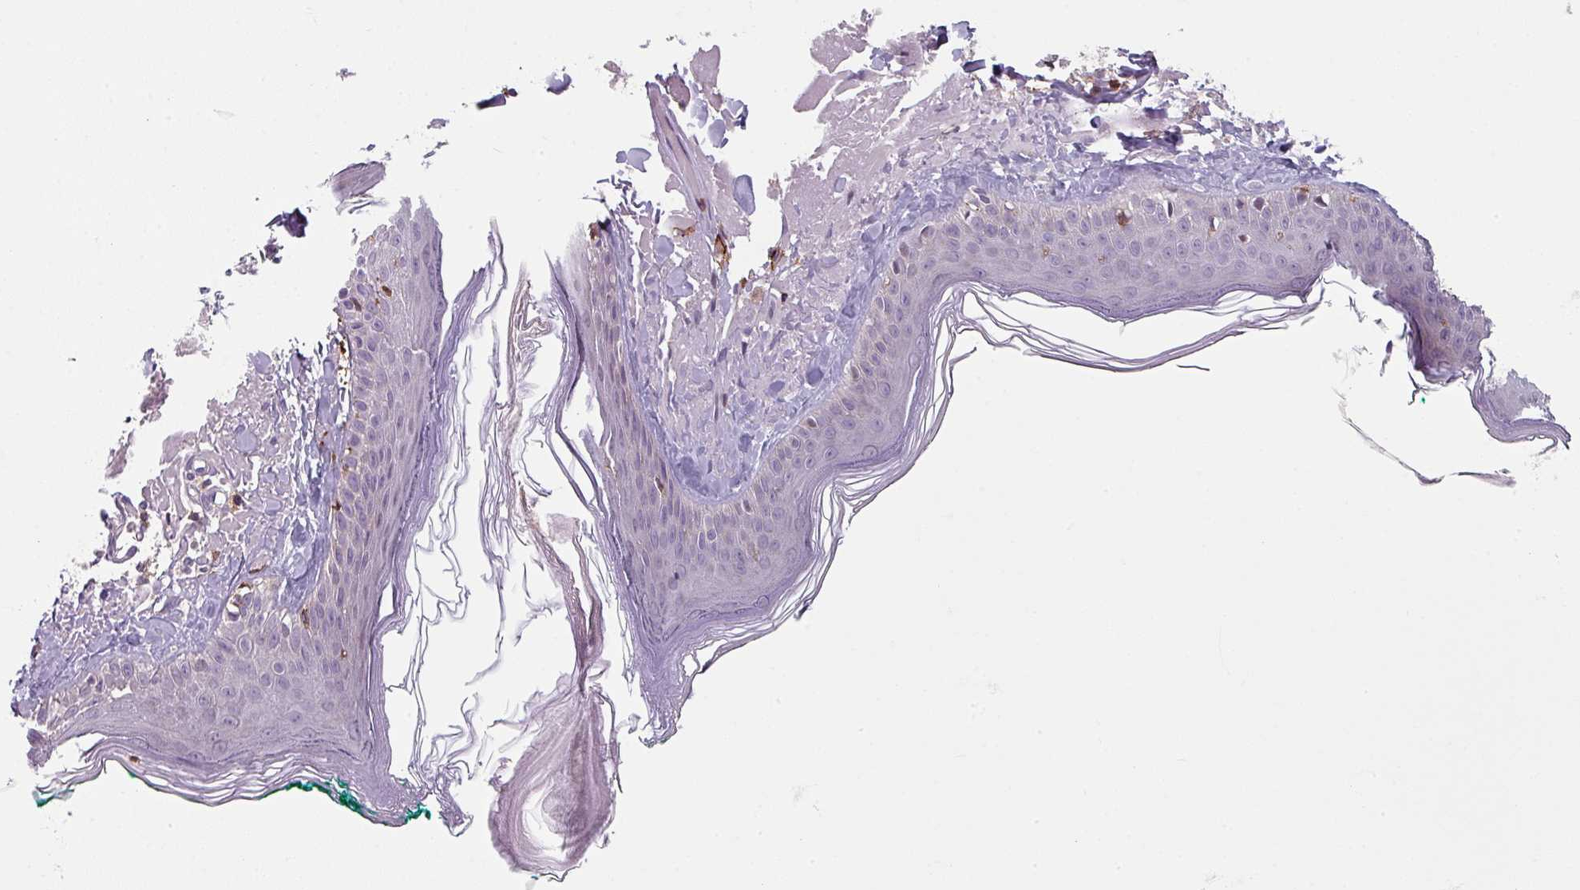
{"staining": {"intensity": "negative", "quantity": "none", "location": "none"}, "tissue": "skin", "cell_type": "Fibroblasts", "image_type": "normal", "snomed": [{"axis": "morphology", "description": "Normal tissue, NOS"}, {"axis": "morphology", "description": "Malignant melanoma, NOS"}, {"axis": "topography", "description": "Skin"}], "caption": "IHC image of unremarkable skin: human skin stained with DAB (3,3'-diaminobenzidine) shows no significant protein expression in fibroblasts. (Stains: DAB (3,3'-diaminobenzidine) immunohistochemistry with hematoxylin counter stain, Microscopy: brightfield microscopy at high magnification).", "gene": "NEDD9", "patient": {"sex": "male", "age": 80}}